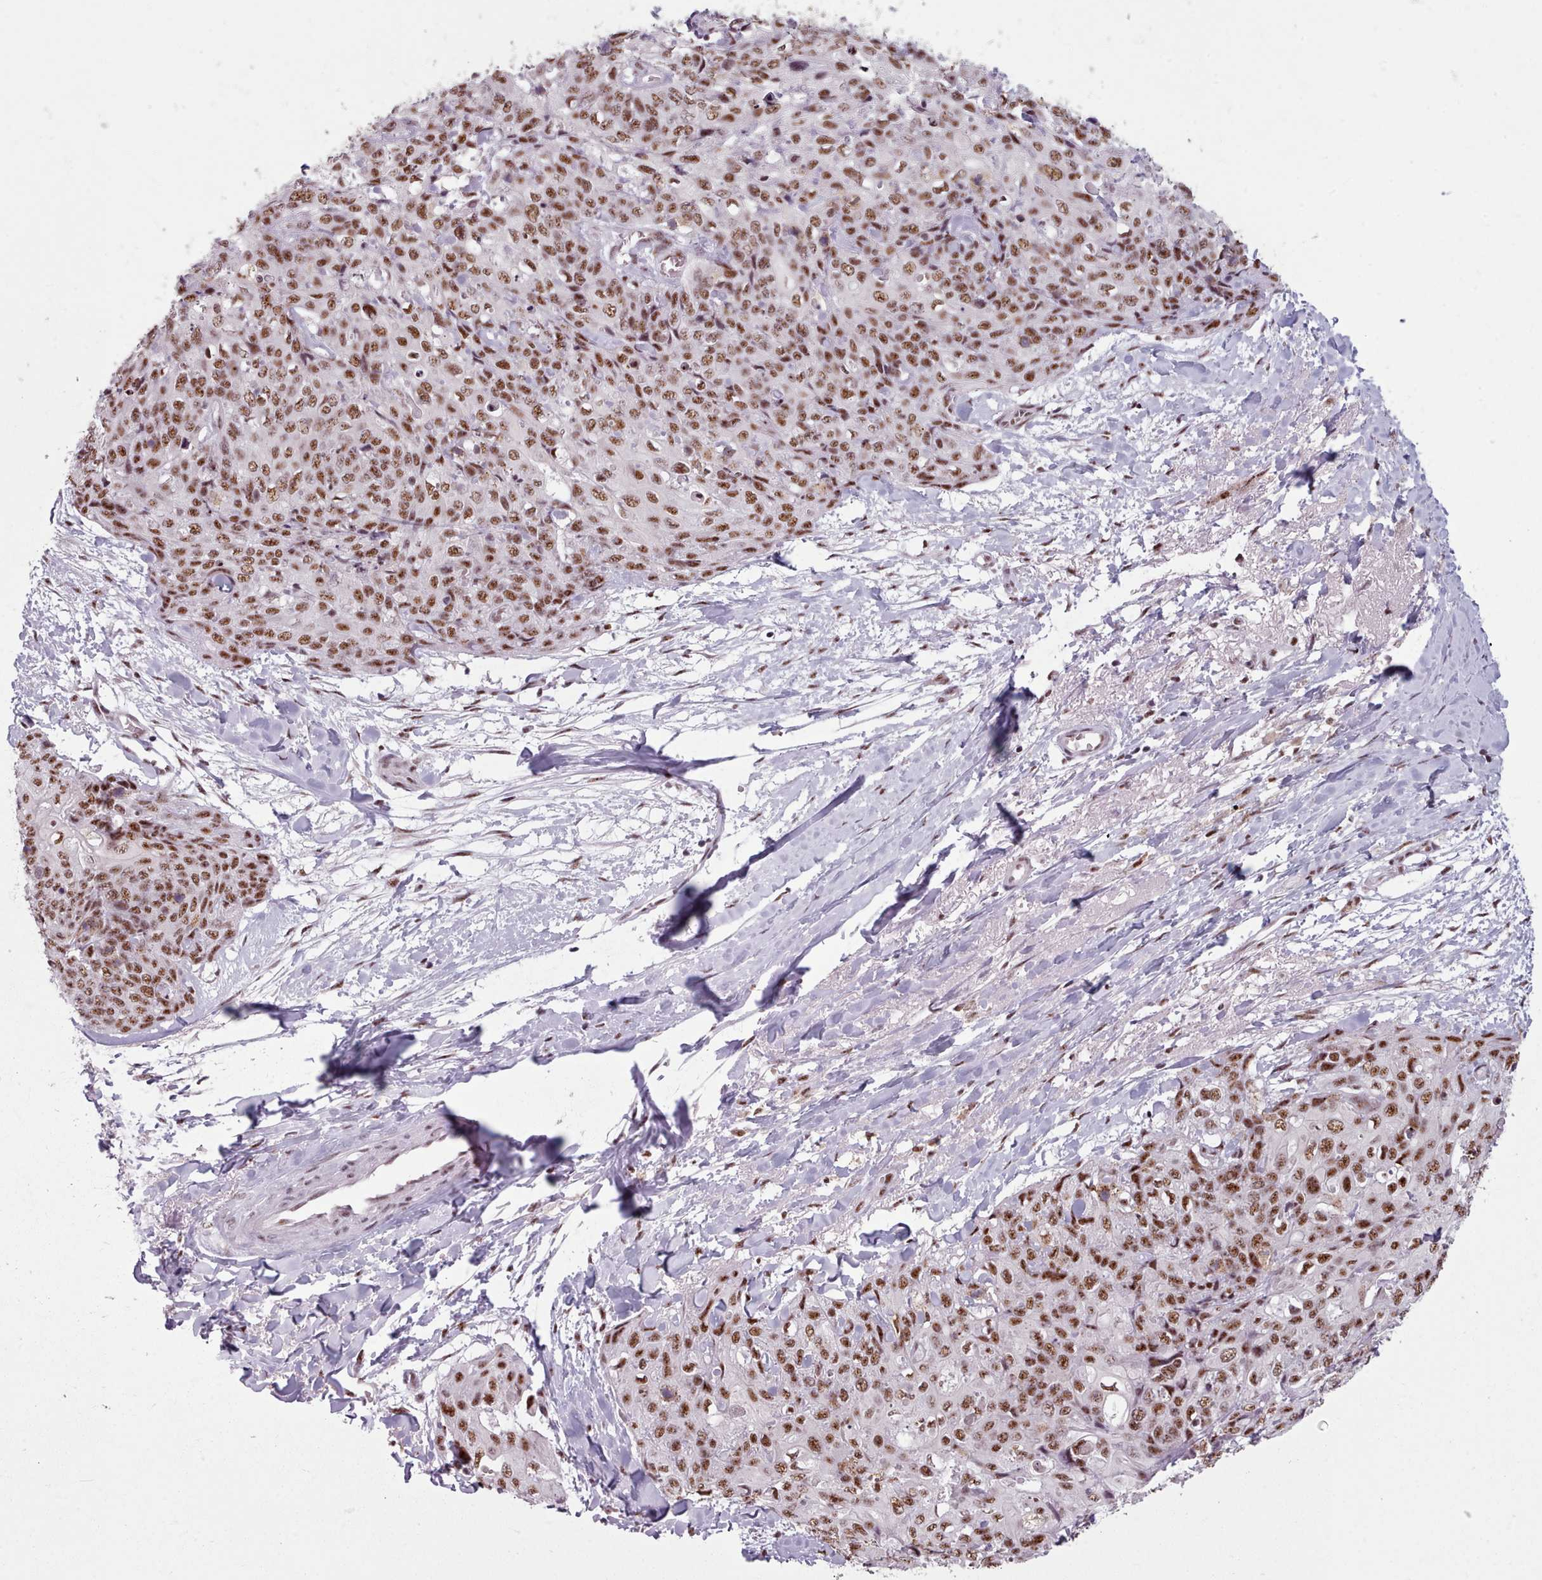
{"staining": {"intensity": "moderate", "quantity": ">75%", "location": "nuclear"}, "tissue": "skin cancer", "cell_type": "Tumor cells", "image_type": "cancer", "snomed": [{"axis": "morphology", "description": "Squamous cell carcinoma, NOS"}, {"axis": "topography", "description": "Skin"}, {"axis": "topography", "description": "Vulva"}], "caption": "This micrograph exhibits skin cancer stained with immunohistochemistry to label a protein in brown. The nuclear of tumor cells show moderate positivity for the protein. Nuclei are counter-stained blue.", "gene": "SRRM1", "patient": {"sex": "female", "age": 85}}